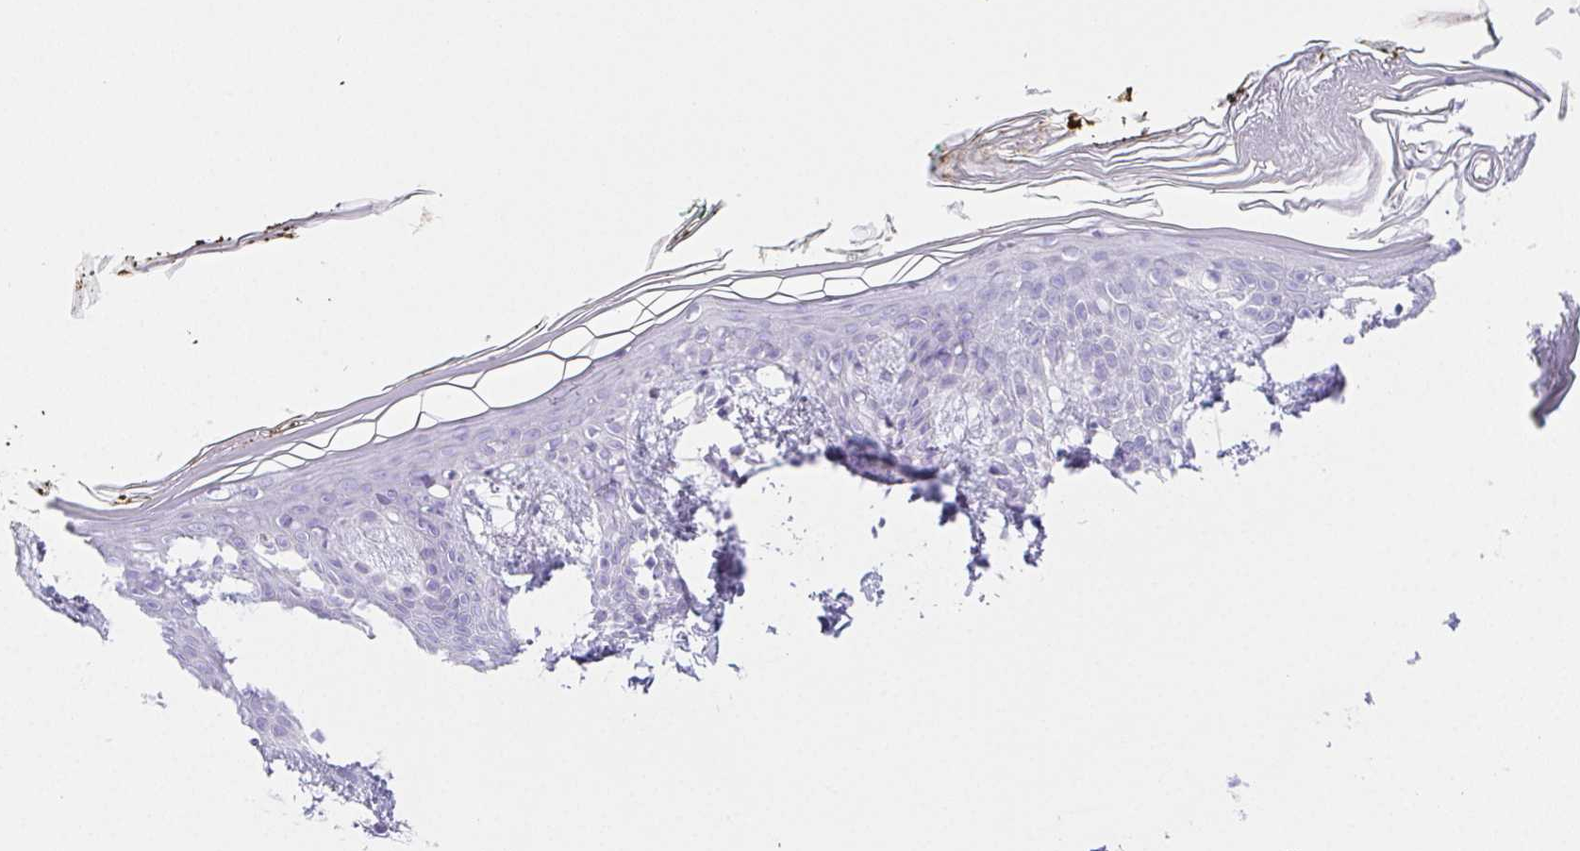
{"staining": {"intensity": "negative", "quantity": "none", "location": "none"}, "tissue": "skin", "cell_type": "Fibroblasts", "image_type": "normal", "snomed": [{"axis": "morphology", "description": "Normal tissue, NOS"}, {"axis": "topography", "description": "Skin"}], "caption": "Immunohistochemistry (IHC) photomicrograph of normal skin: skin stained with DAB shows no significant protein expression in fibroblasts. (Brightfield microscopy of DAB (3,3'-diaminobenzidine) immunohistochemistry (IHC) at high magnification).", "gene": "PNLIP", "patient": {"sex": "female", "age": 34}}